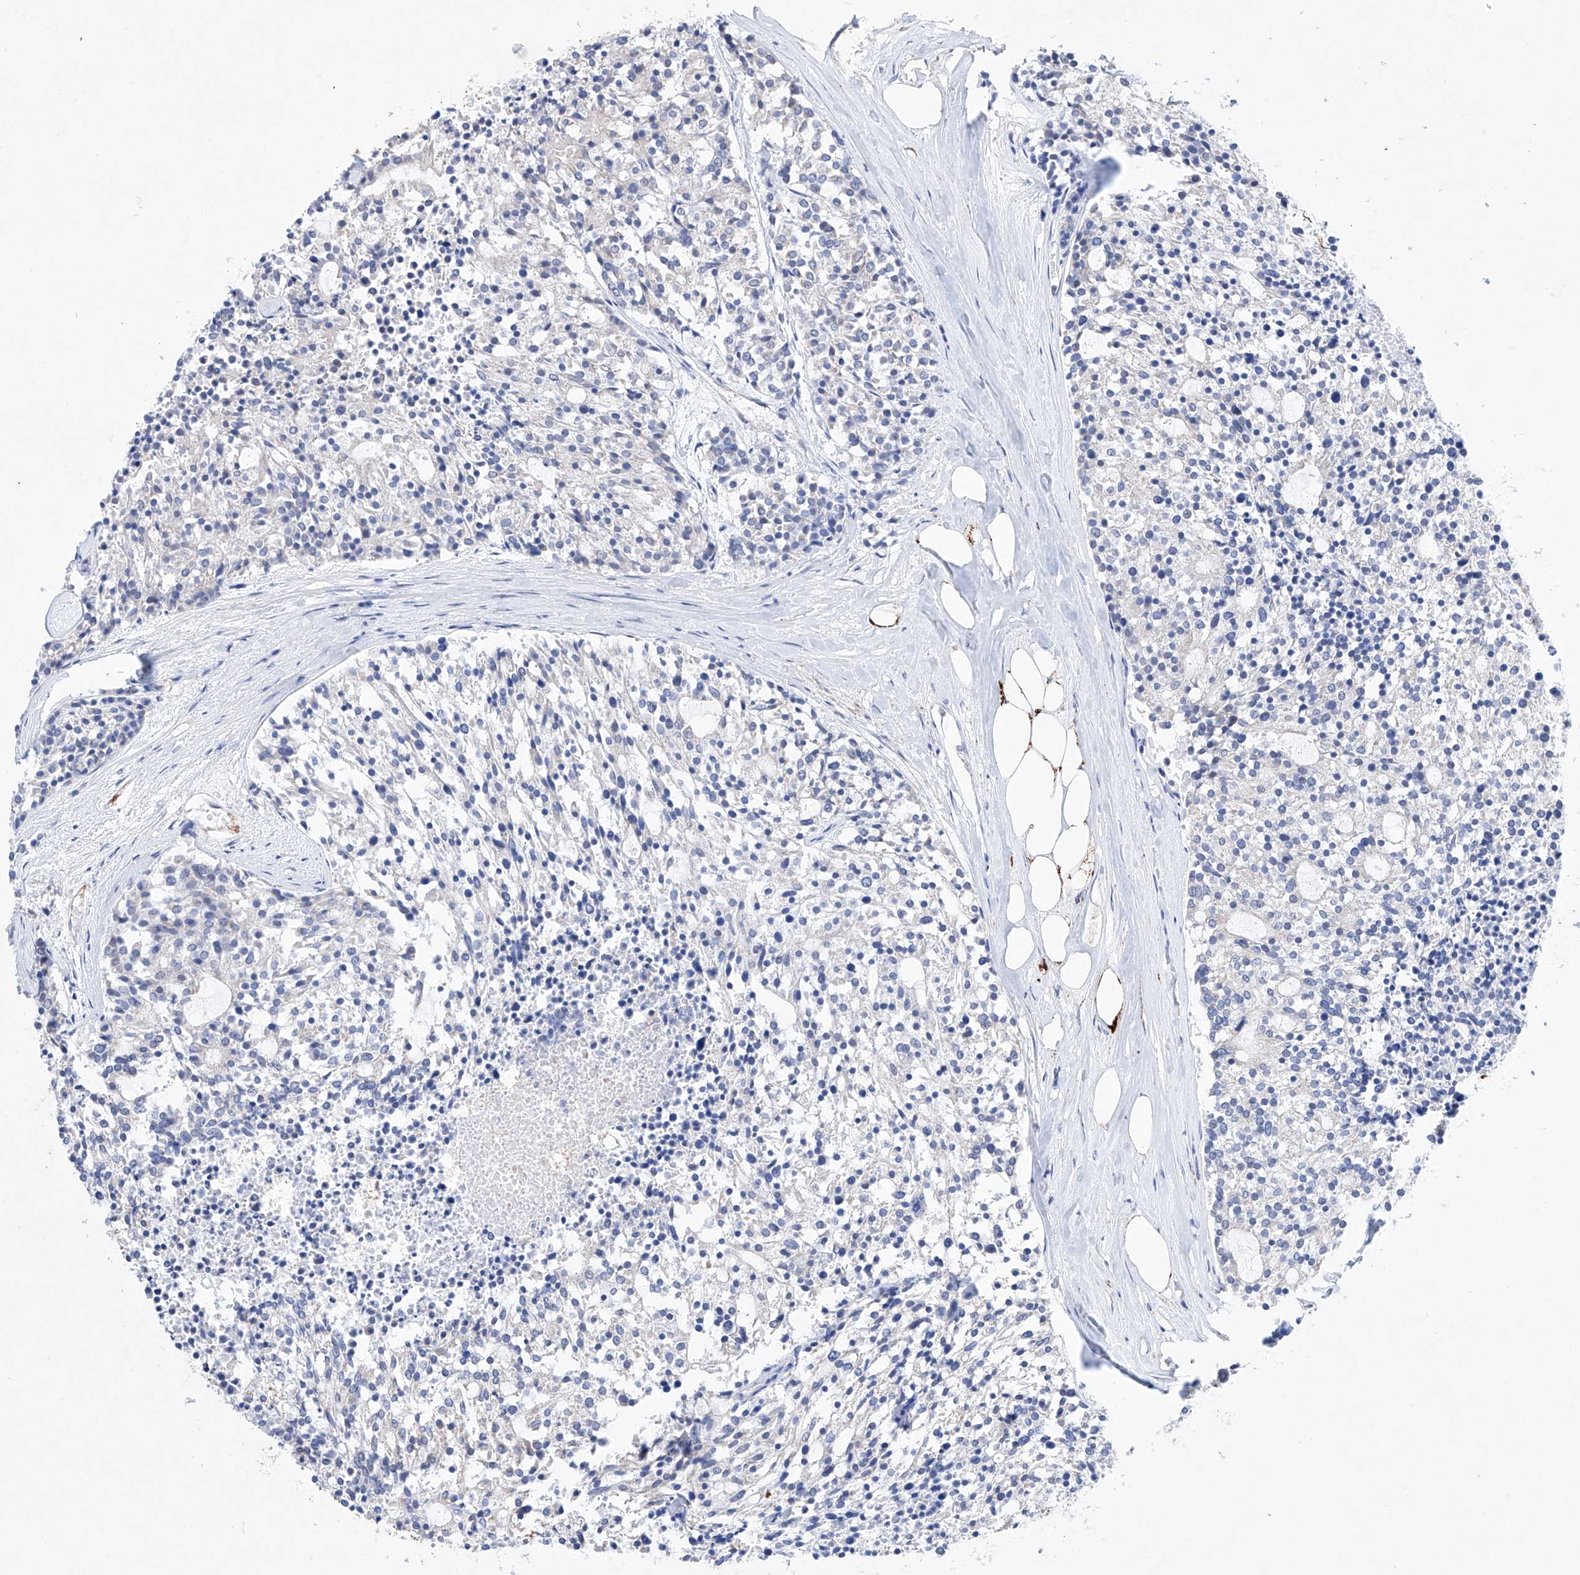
{"staining": {"intensity": "negative", "quantity": "none", "location": "none"}, "tissue": "carcinoid", "cell_type": "Tumor cells", "image_type": "cancer", "snomed": [{"axis": "morphology", "description": "Carcinoid, malignant, NOS"}, {"axis": "topography", "description": "Pancreas"}], "caption": "Carcinoid (malignant) was stained to show a protein in brown. There is no significant expression in tumor cells. (Brightfield microscopy of DAB (3,3'-diaminobenzidine) immunohistochemistry (IHC) at high magnification).", "gene": "NRROS", "patient": {"sex": "female", "age": 54}}